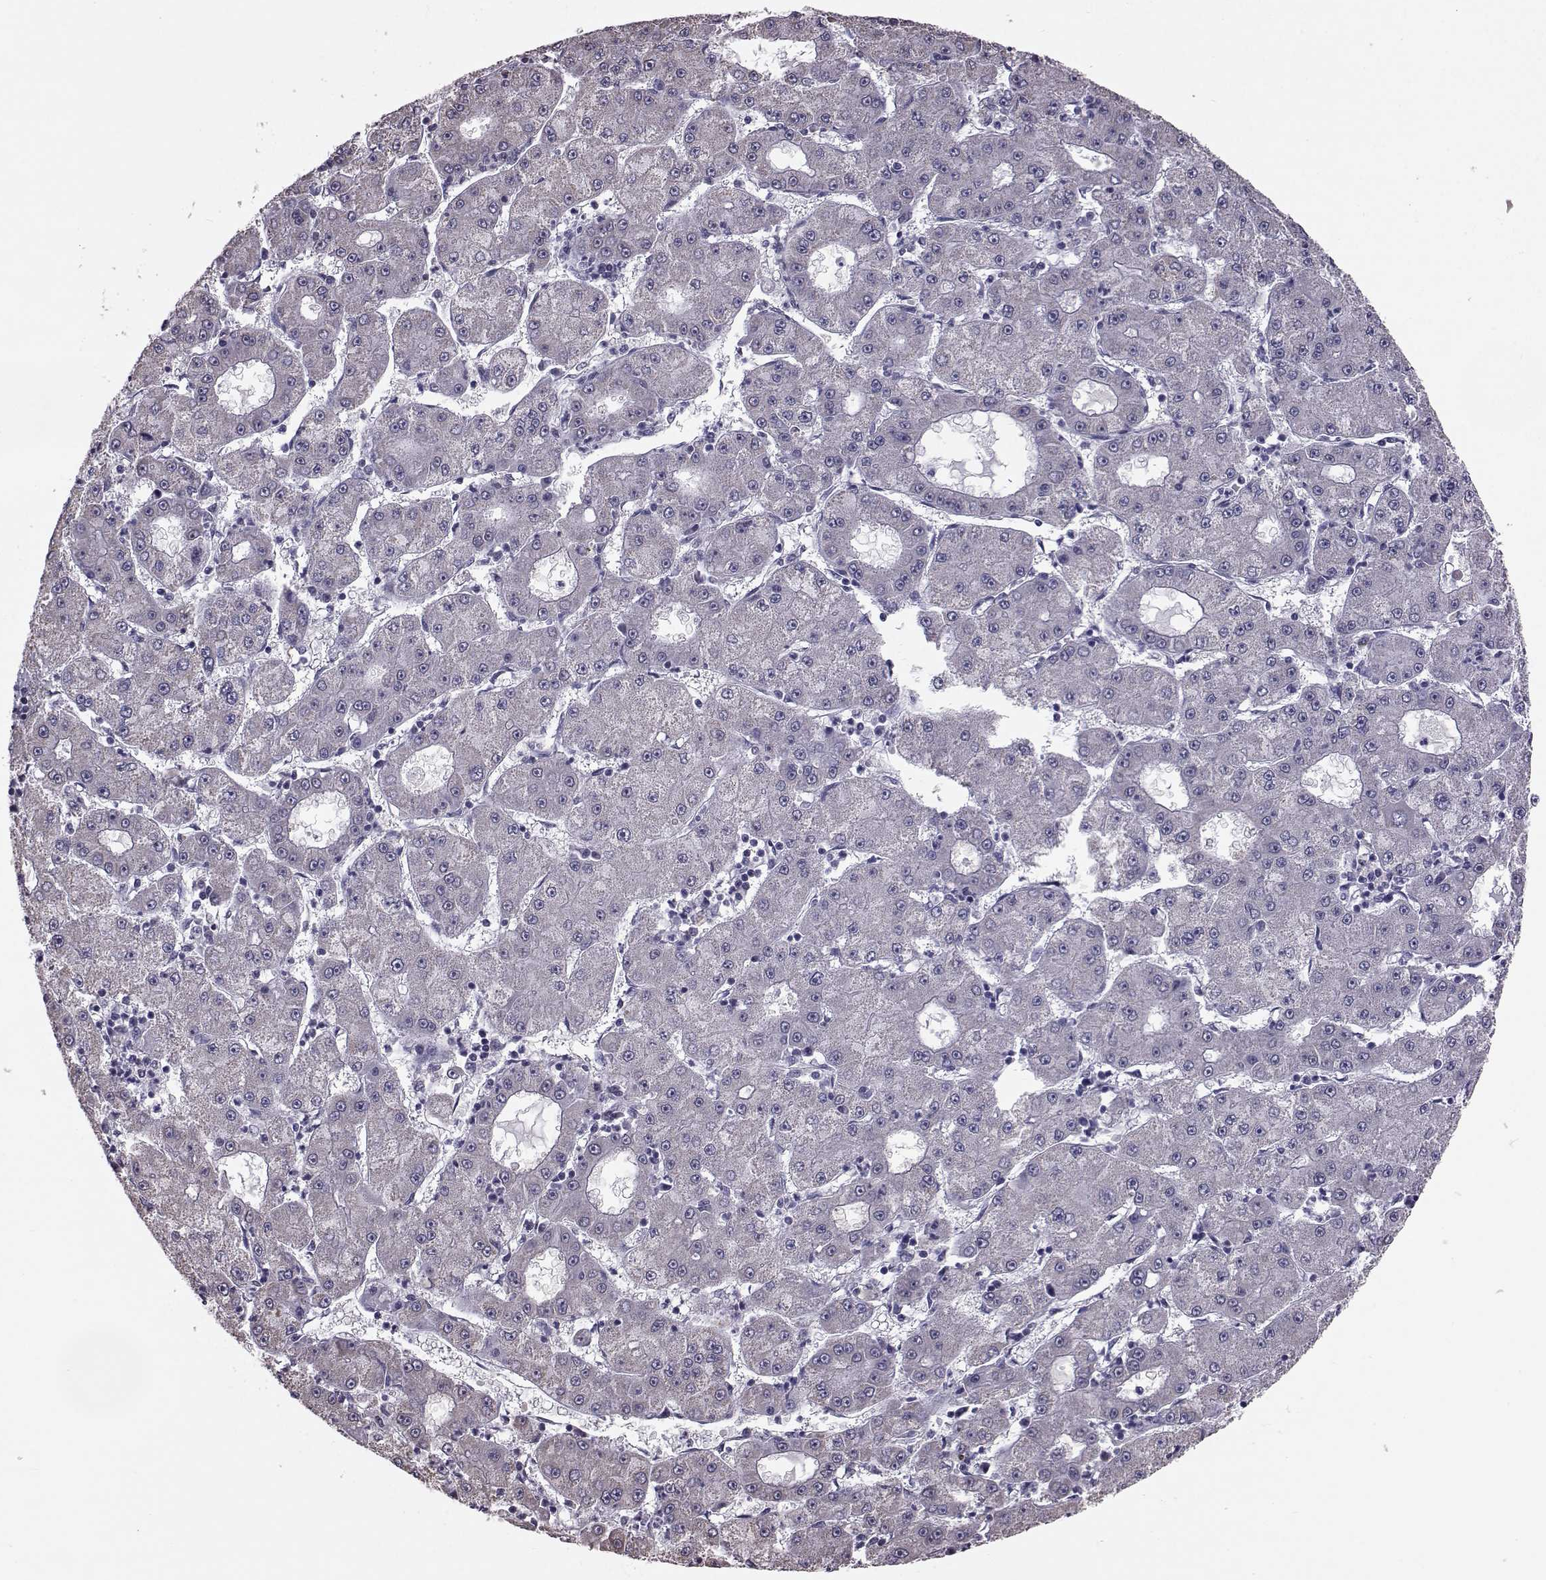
{"staining": {"intensity": "negative", "quantity": "none", "location": "none"}, "tissue": "liver cancer", "cell_type": "Tumor cells", "image_type": "cancer", "snomed": [{"axis": "morphology", "description": "Carcinoma, Hepatocellular, NOS"}, {"axis": "topography", "description": "Liver"}], "caption": "Immunohistochemistry (IHC) of liver cancer reveals no staining in tumor cells.", "gene": "ALDH3A1", "patient": {"sex": "male", "age": 73}}